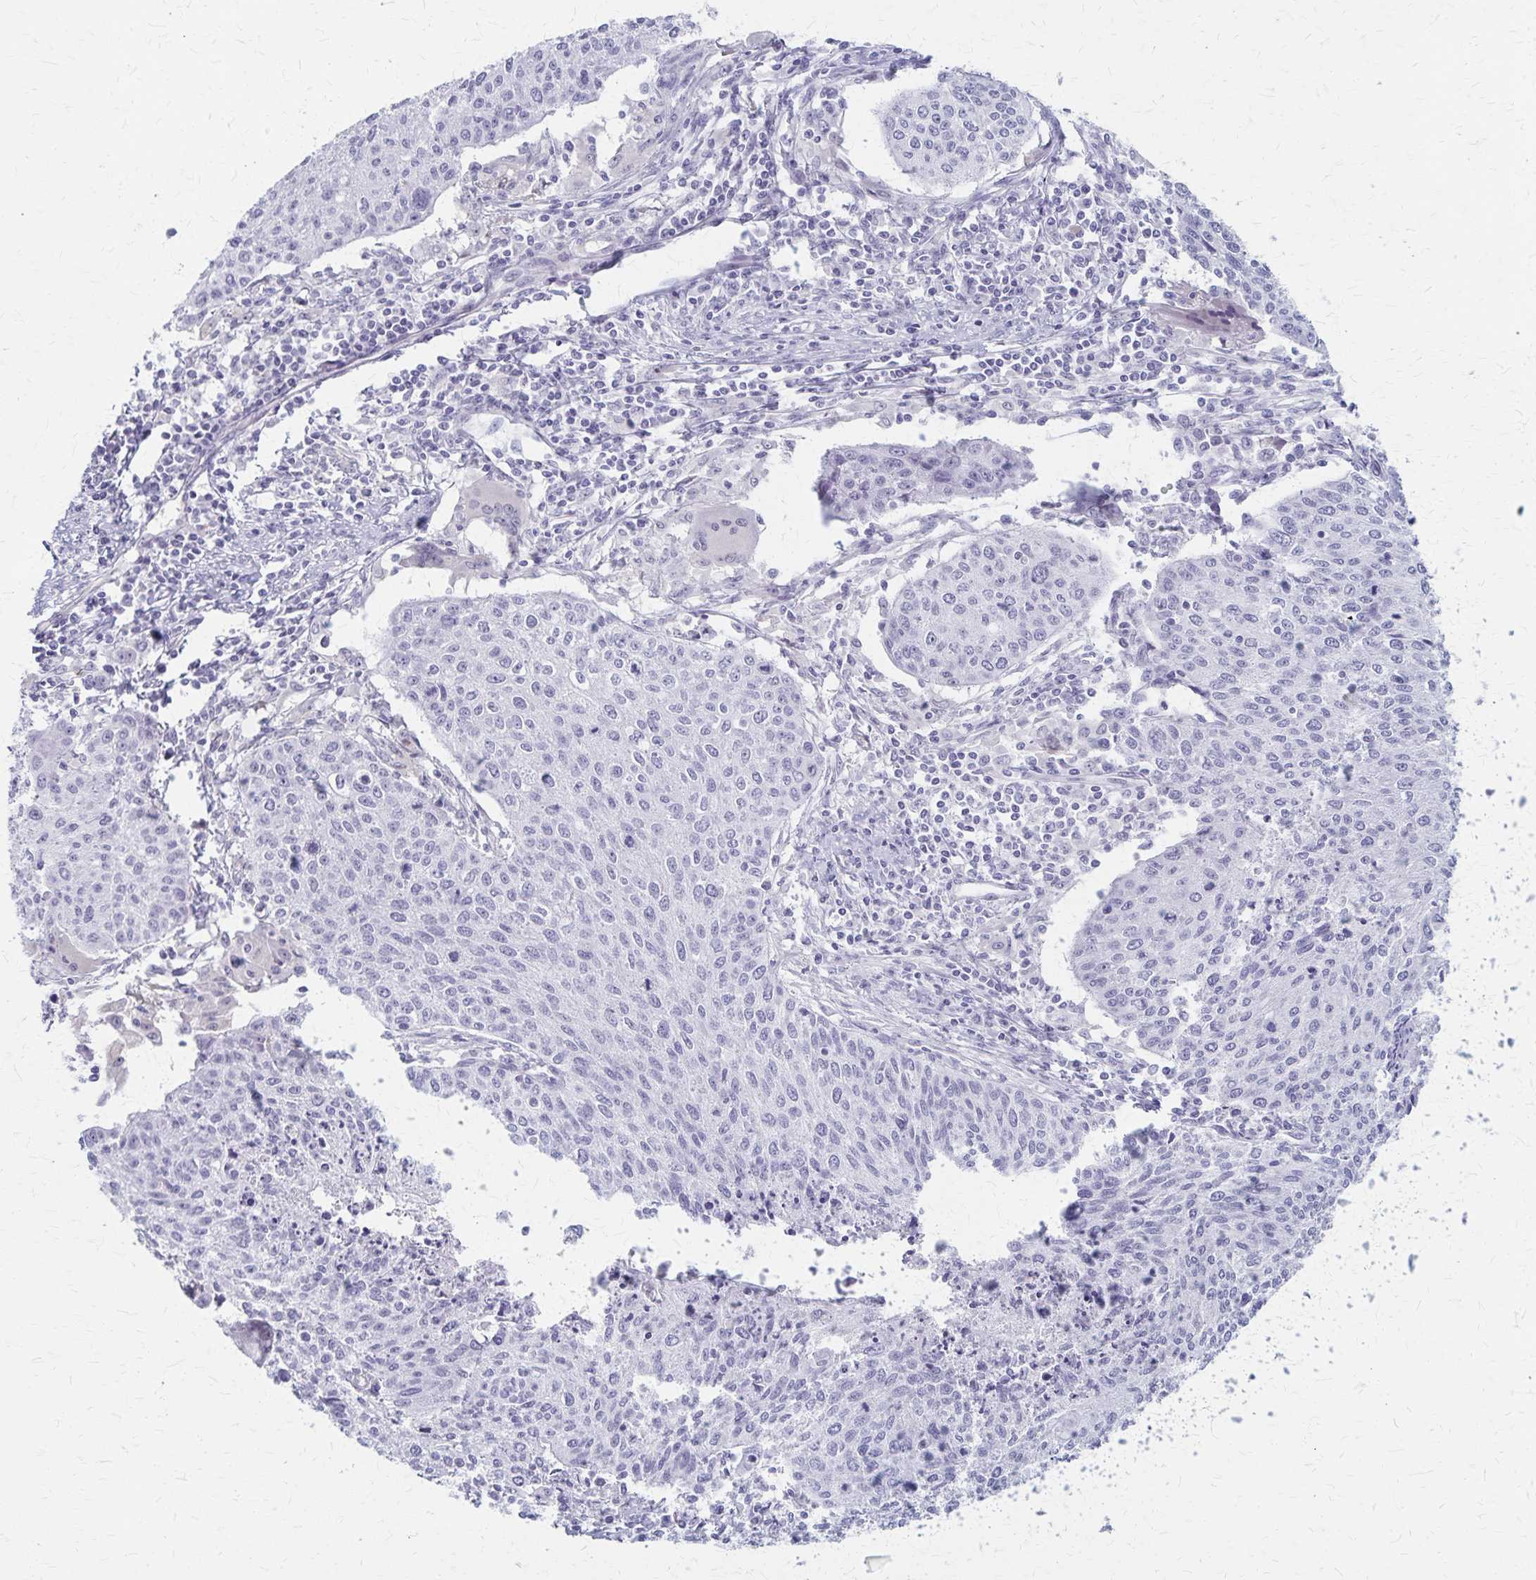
{"staining": {"intensity": "negative", "quantity": "none", "location": "none"}, "tissue": "cervical cancer", "cell_type": "Tumor cells", "image_type": "cancer", "snomed": [{"axis": "morphology", "description": "Squamous cell carcinoma, NOS"}, {"axis": "topography", "description": "Cervix"}], "caption": "High power microscopy photomicrograph of an immunohistochemistry (IHC) micrograph of cervical squamous cell carcinoma, revealing no significant staining in tumor cells. (IHC, brightfield microscopy, high magnification).", "gene": "DLK2", "patient": {"sex": "female", "age": 38}}